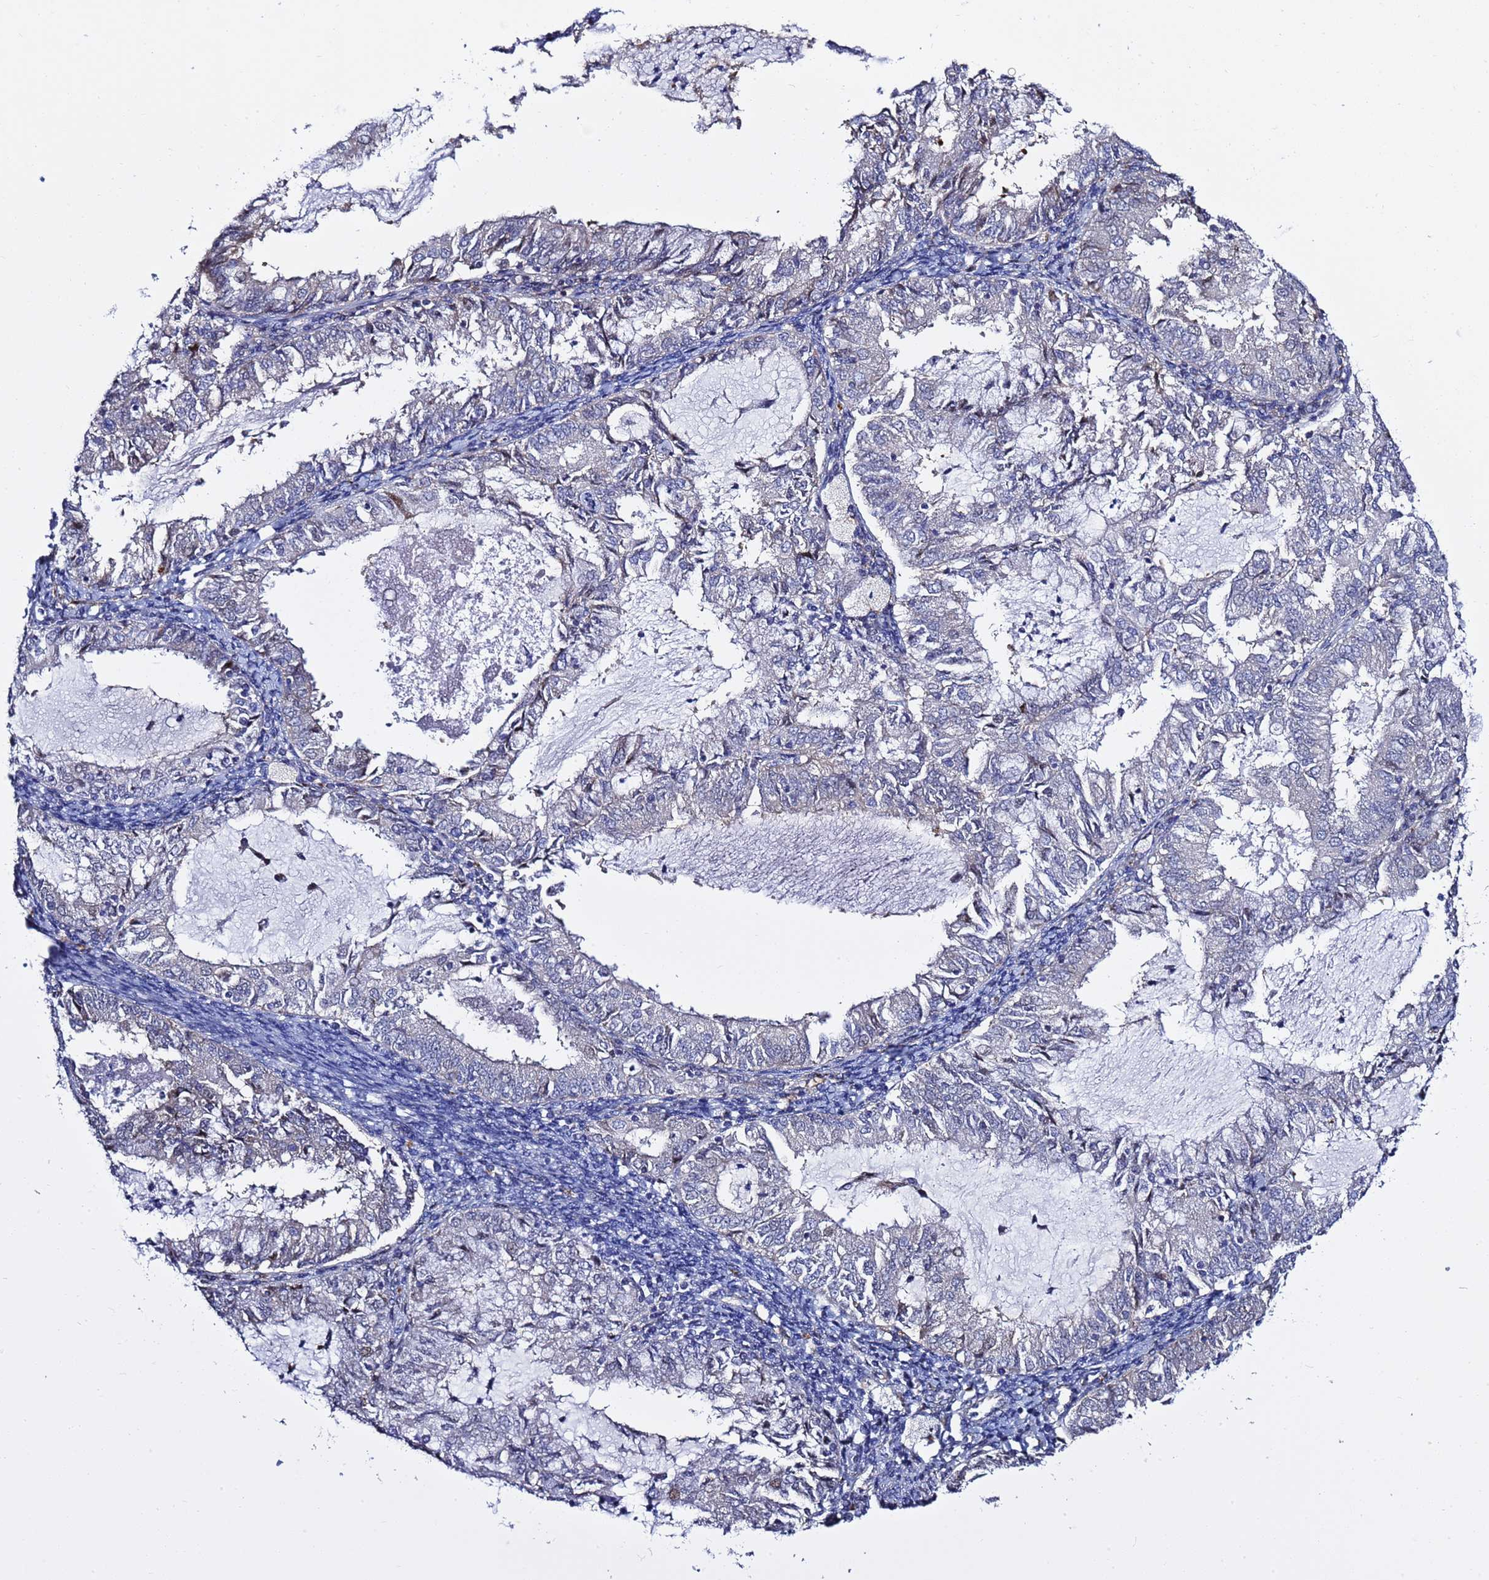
{"staining": {"intensity": "negative", "quantity": "none", "location": "none"}, "tissue": "endometrial cancer", "cell_type": "Tumor cells", "image_type": "cancer", "snomed": [{"axis": "morphology", "description": "Adenocarcinoma, NOS"}, {"axis": "topography", "description": "Endometrium"}], "caption": "IHC of endometrial cancer (adenocarcinoma) shows no staining in tumor cells. The staining was performed using DAB to visualize the protein expression in brown, while the nuclei were stained in blue with hematoxylin (Magnification: 20x).", "gene": "NAT2", "patient": {"sex": "female", "age": 57}}